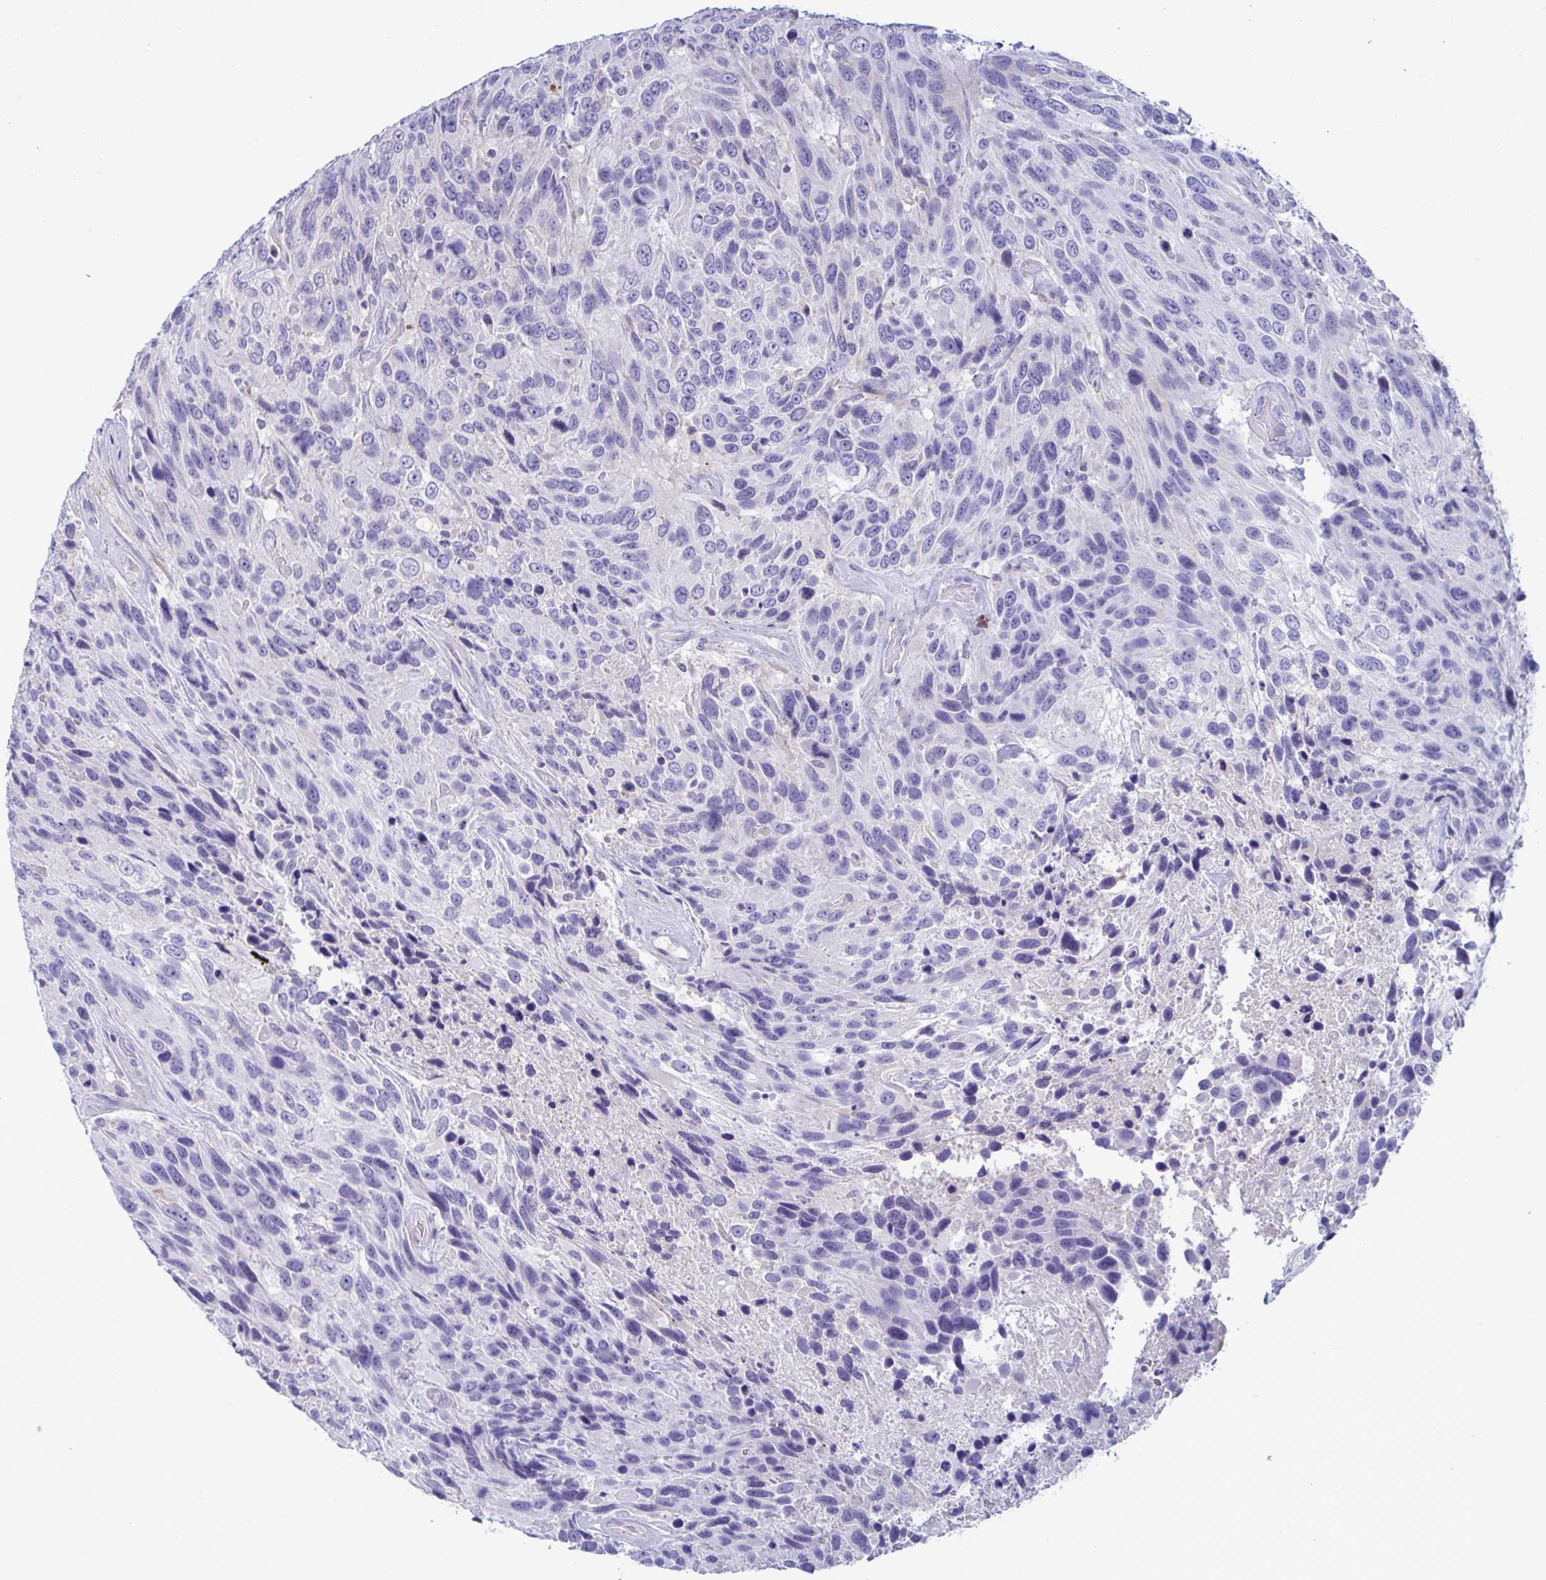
{"staining": {"intensity": "negative", "quantity": "none", "location": "none"}, "tissue": "urothelial cancer", "cell_type": "Tumor cells", "image_type": "cancer", "snomed": [{"axis": "morphology", "description": "Urothelial carcinoma, High grade"}, {"axis": "topography", "description": "Urinary bladder"}], "caption": "Human urothelial cancer stained for a protein using immunohistochemistry (IHC) demonstrates no staining in tumor cells.", "gene": "MS4A14", "patient": {"sex": "female", "age": 70}}